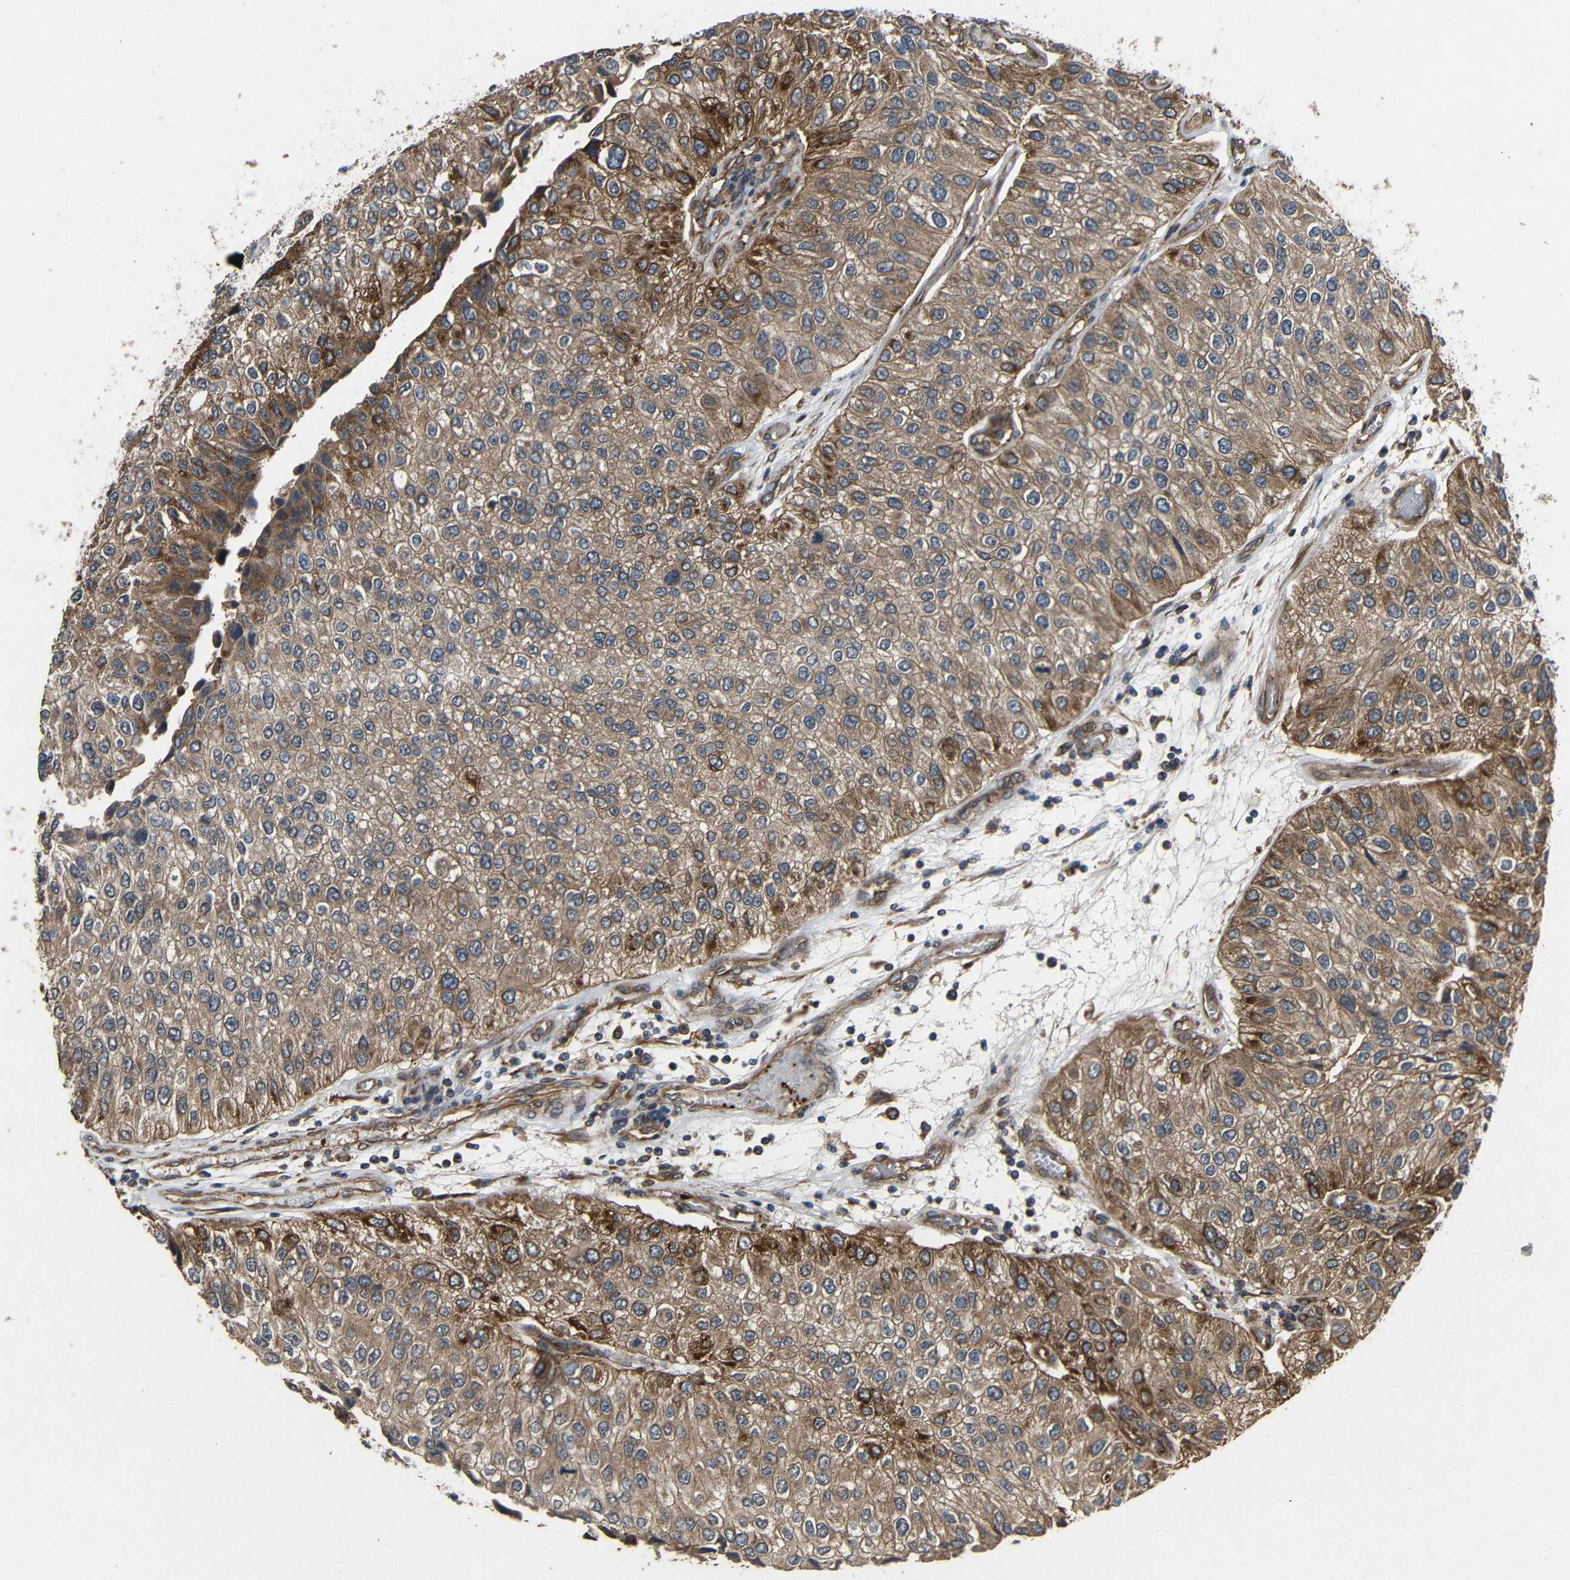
{"staining": {"intensity": "moderate", "quantity": ">75%", "location": "cytoplasmic/membranous"}, "tissue": "urothelial cancer", "cell_type": "Tumor cells", "image_type": "cancer", "snomed": [{"axis": "morphology", "description": "Urothelial carcinoma, High grade"}, {"axis": "topography", "description": "Kidney"}, {"axis": "topography", "description": "Urinary bladder"}], "caption": "IHC image of urothelial cancer stained for a protein (brown), which reveals medium levels of moderate cytoplasmic/membranous expression in about >75% of tumor cells.", "gene": "EIF2S1", "patient": {"sex": "male", "age": 77}}